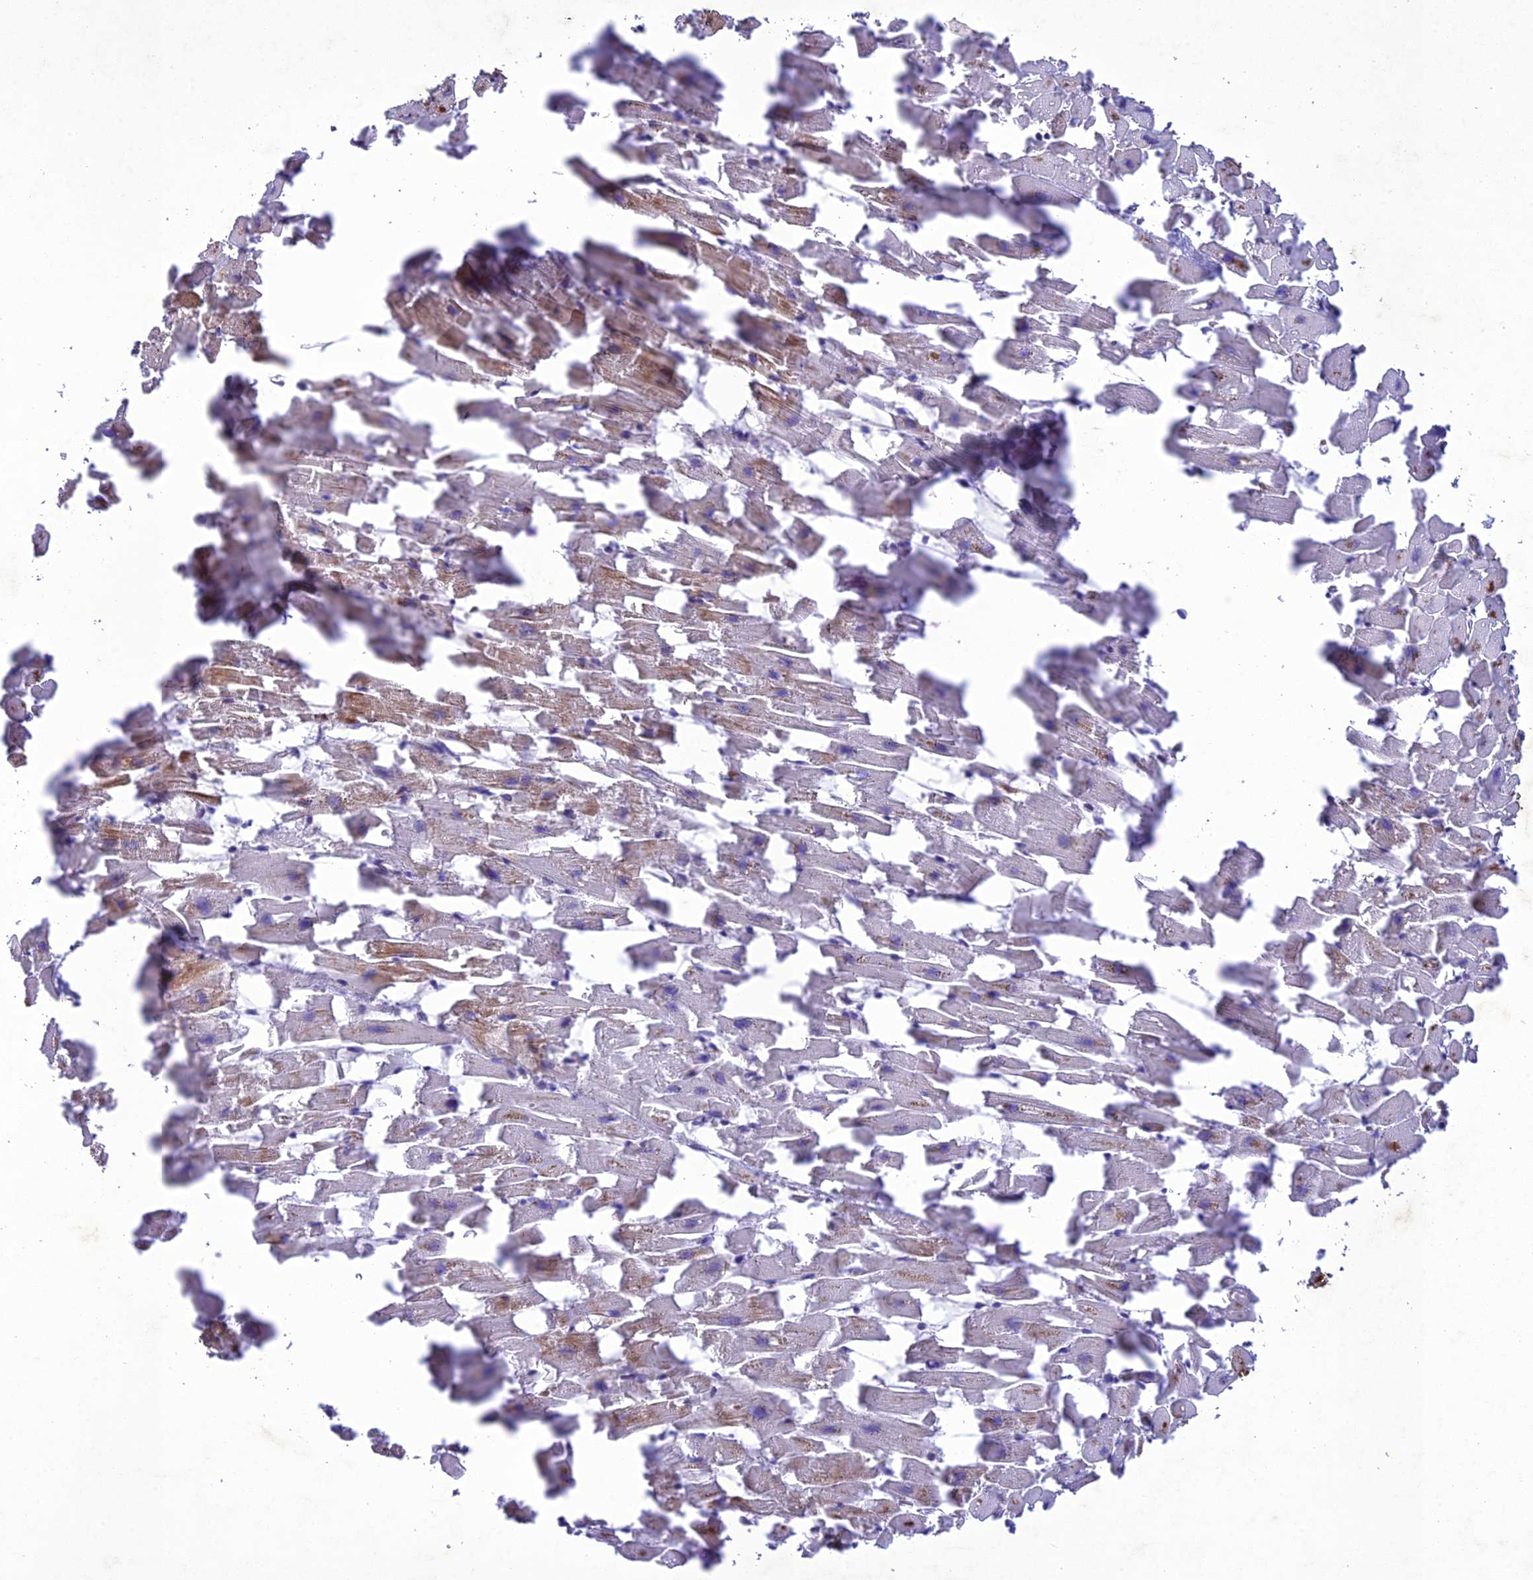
{"staining": {"intensity": "moderate", "quantity": "25%-75%", "location": "cytoplasmic/membranous"}, "tissue": "heart muscle", "cell_type": "Cardiomyocytes", "image_type": "normal", "snomed": [{"axis": "morphology", "description": "Normal tissue, NOS"}, {"axis": "topography", "description": "Heart"}], "caption": "Immunohistochemical staining of benign human heart muscle reveals 25%-75% levels of moderate cytoplasmic/membranous protein staining in approximately 25%-75% of cardiomyocytes. Nuclei are stained in blue.", "gene": "ANKRD52", "patient": {"sex": "female", "age": 64}}